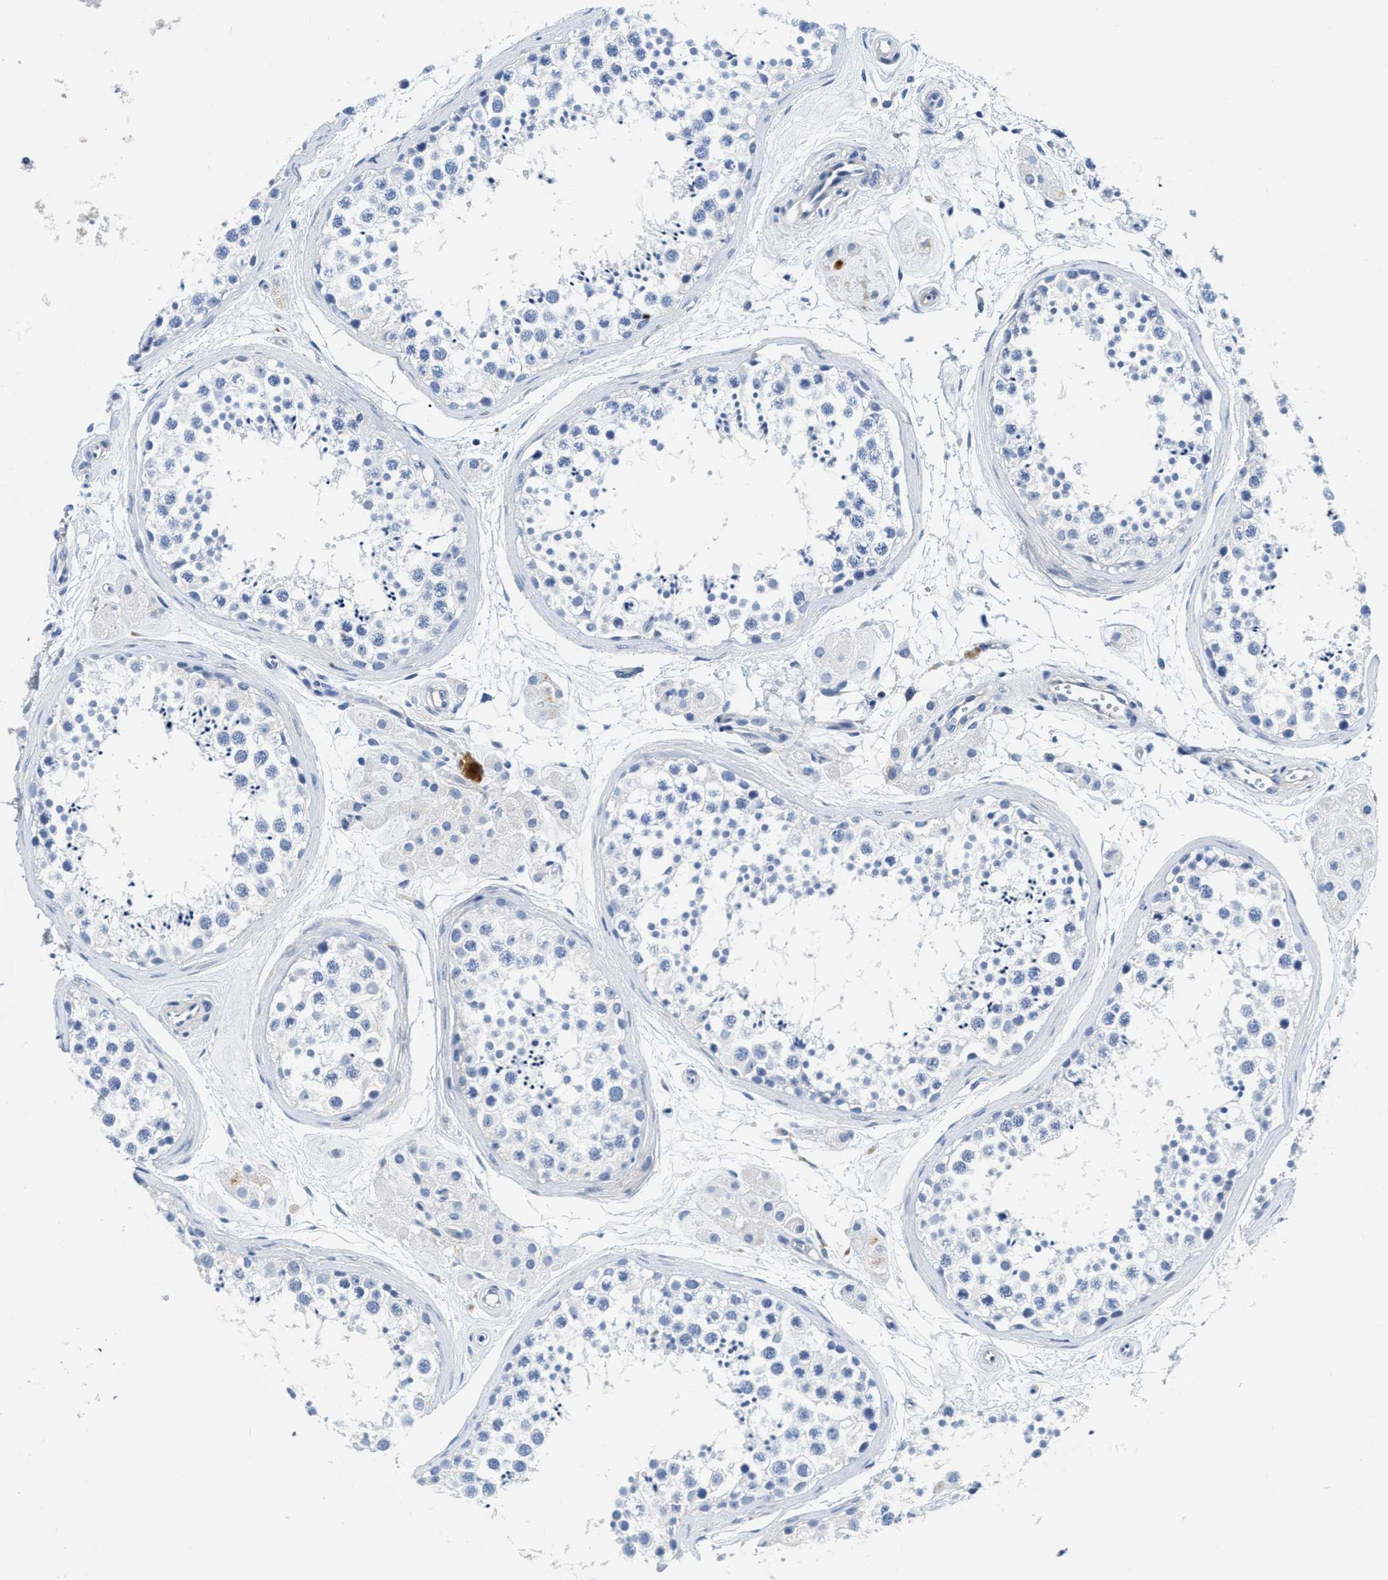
{"staining": {"intensity": "negative", "quantity": "none", "location": "none"}, "tissue": "testis", "cell_type": "Cells in seminiferous ducts", "image_type": "normal", "snomed": [{"axis": "morphology", "description": "Normal tissue, NOS"}, {"axis": "topography", "description": "Testis"}], "caption": "IHC micrograph of benign testis: human testis stained with DAB (3,3'-diaminobenzidine) reveals no significant protein positivity in cells in seminiferous ducts. (Stains: DAB immunohistochemistry with hematoxylin counter stain, Microscopy: brightfield microscopy at high magnification).", "gene": "EIF2AK2", "patient": {"sex": "male", "age": 56}}